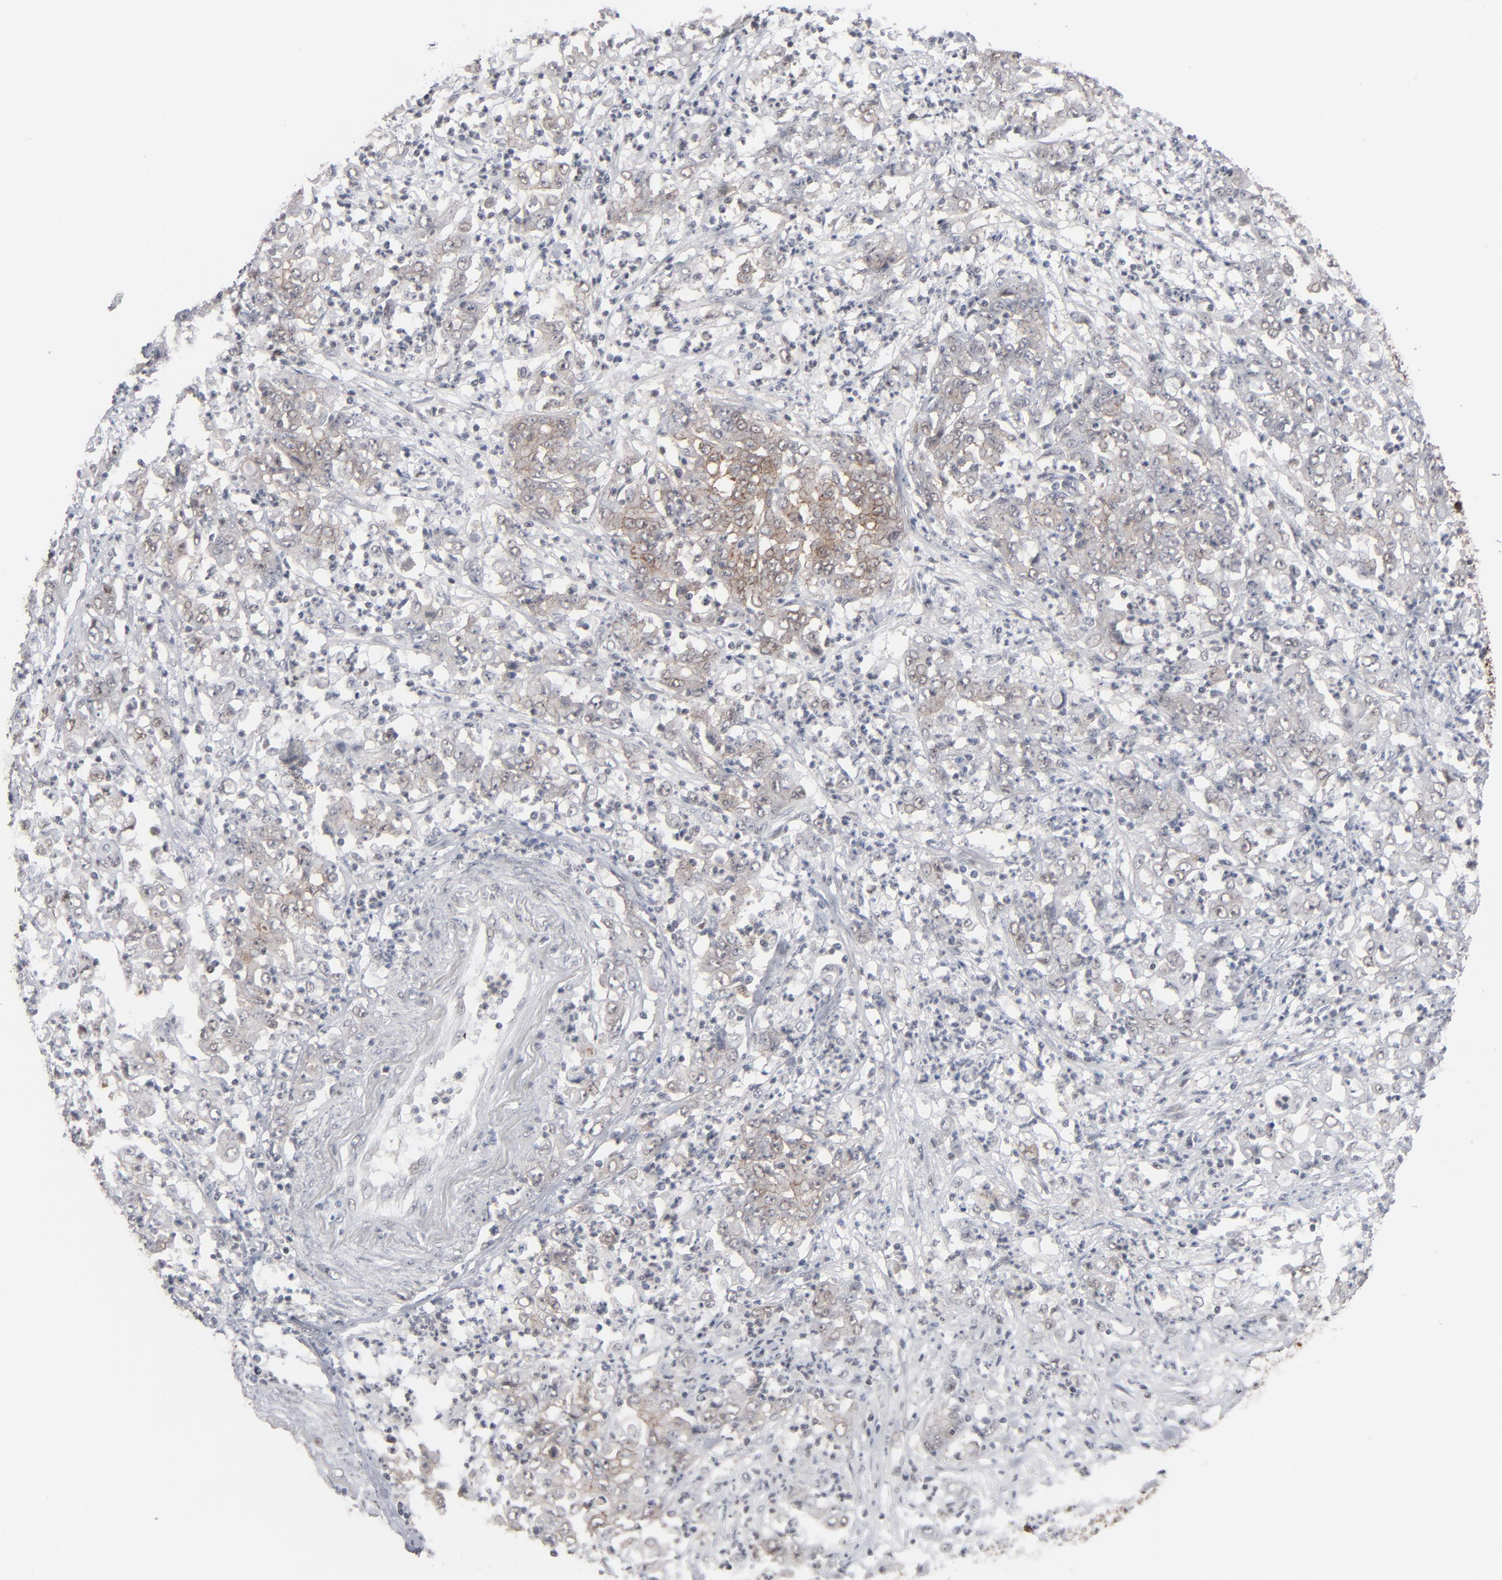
{"staining": {"intensity": "moderate", "quantity": "25%-75%", "location": "cytoplasmic/membranous"}, "tissue": "stomach cancer", "cell_type": "Tumor cells", "image_type": "cancer", "snomed": [{"axis": "morphology", "description": "Adenocarcinoma, NOS"}, {"axis": "topography", "description": "Stomach, lower"}], "caption": "The histopathology image exhibits staining of stomach cancer (adenocarcinoma), revealing moderate cytoplasmic/membranous protein staining (brown color) within tumor cells.", "gene": "IRF9", "patient": {"sex": "female", "age": 71}}